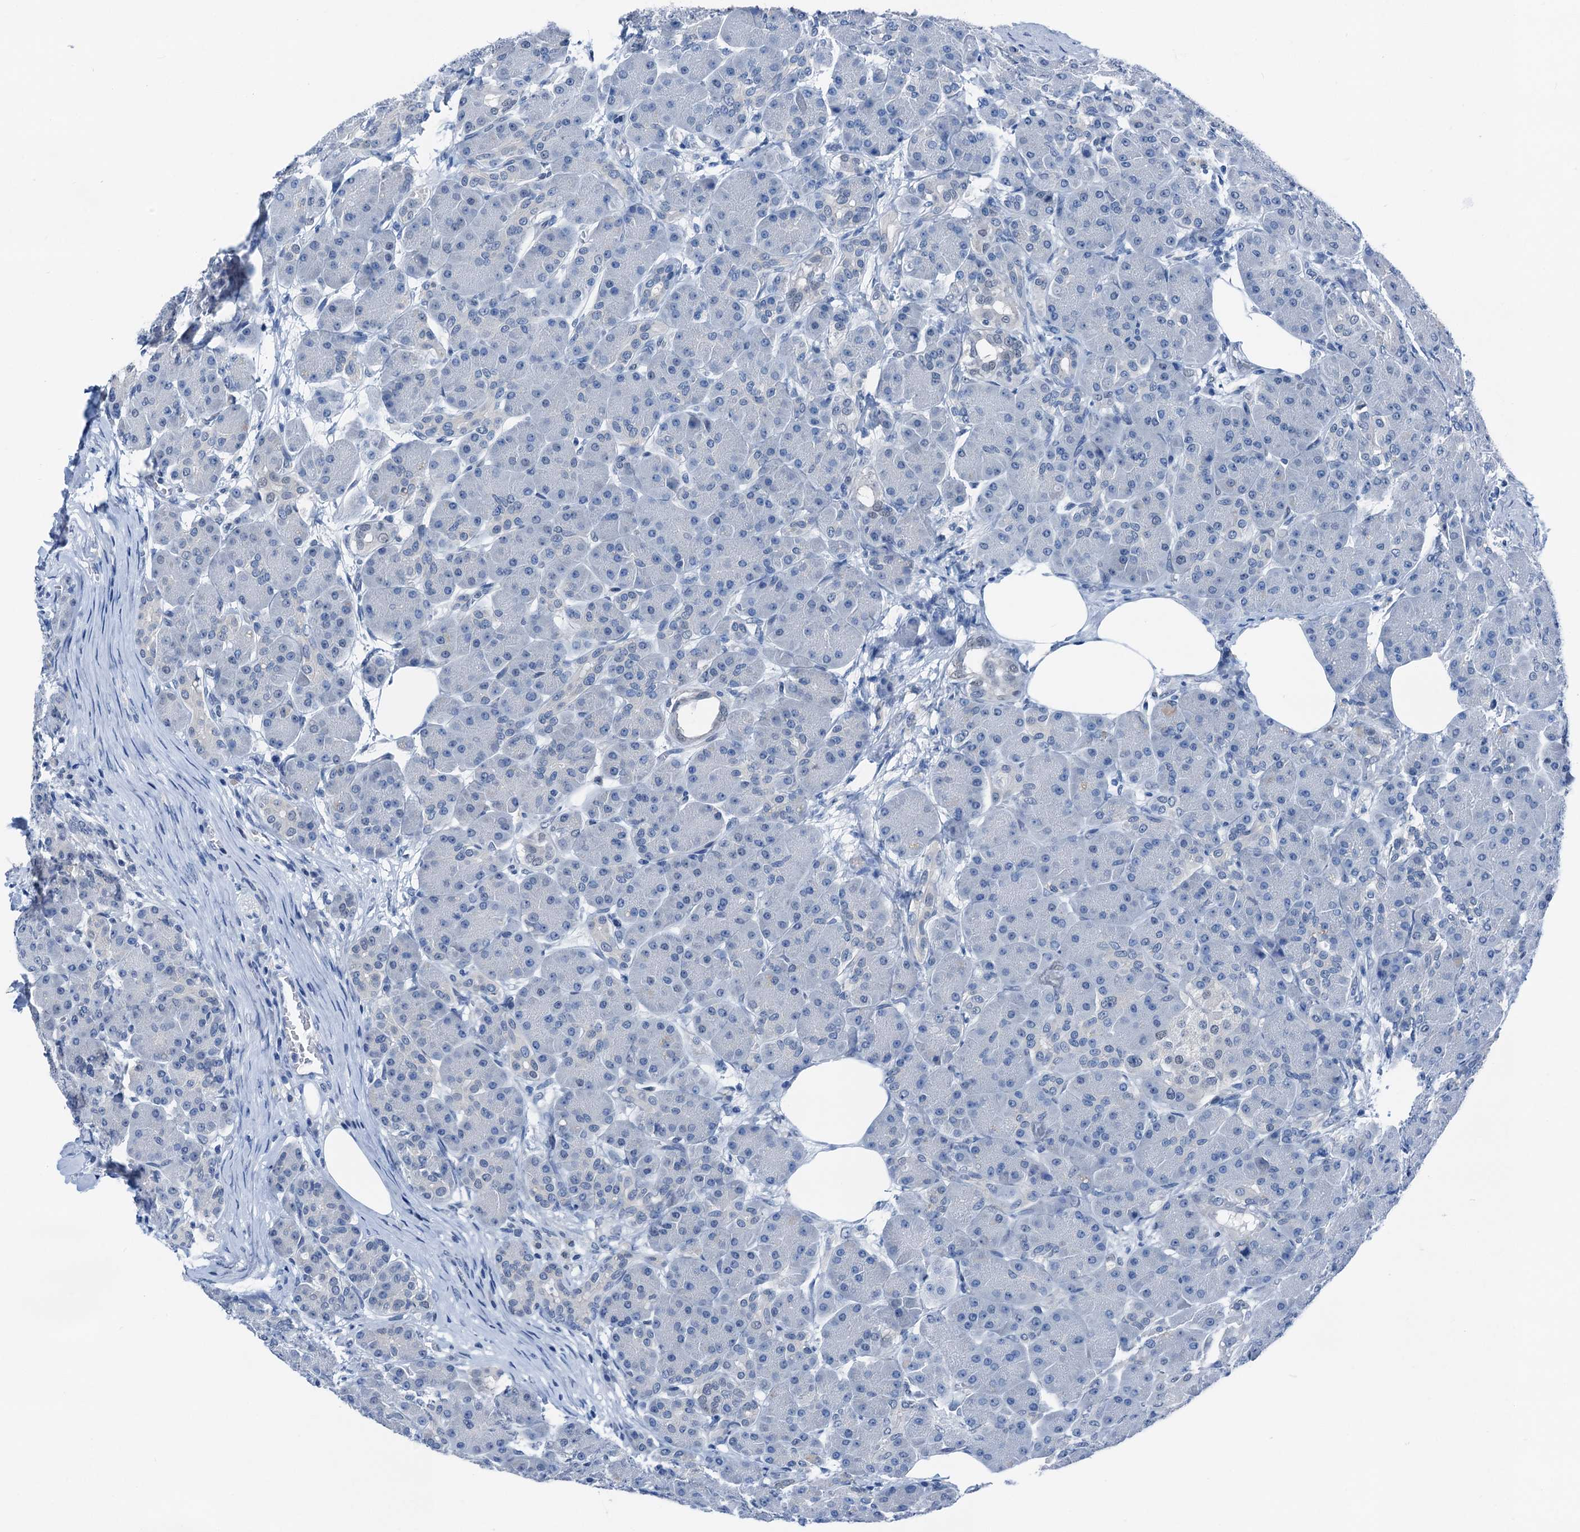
{"staining": {"intensity": "negative", "quantity": "none", "location": "none"}, "tissue": "pancreas", "cell_type": "Exocrine glandular cells", "image_type": "normal", "snomed": [{"axis": "morphology", "description": "Normal tissue, NOS"}, {"axis": "topography", "description": "Pancreas"}], "caption": "Immunohistochemical staining of benign pancreas displays no significant positivity in exocrine glandular cells. Nuclei are stained in blue.", "gene": "CBLN3", "patient": {"sex": "male", "age": 63}}